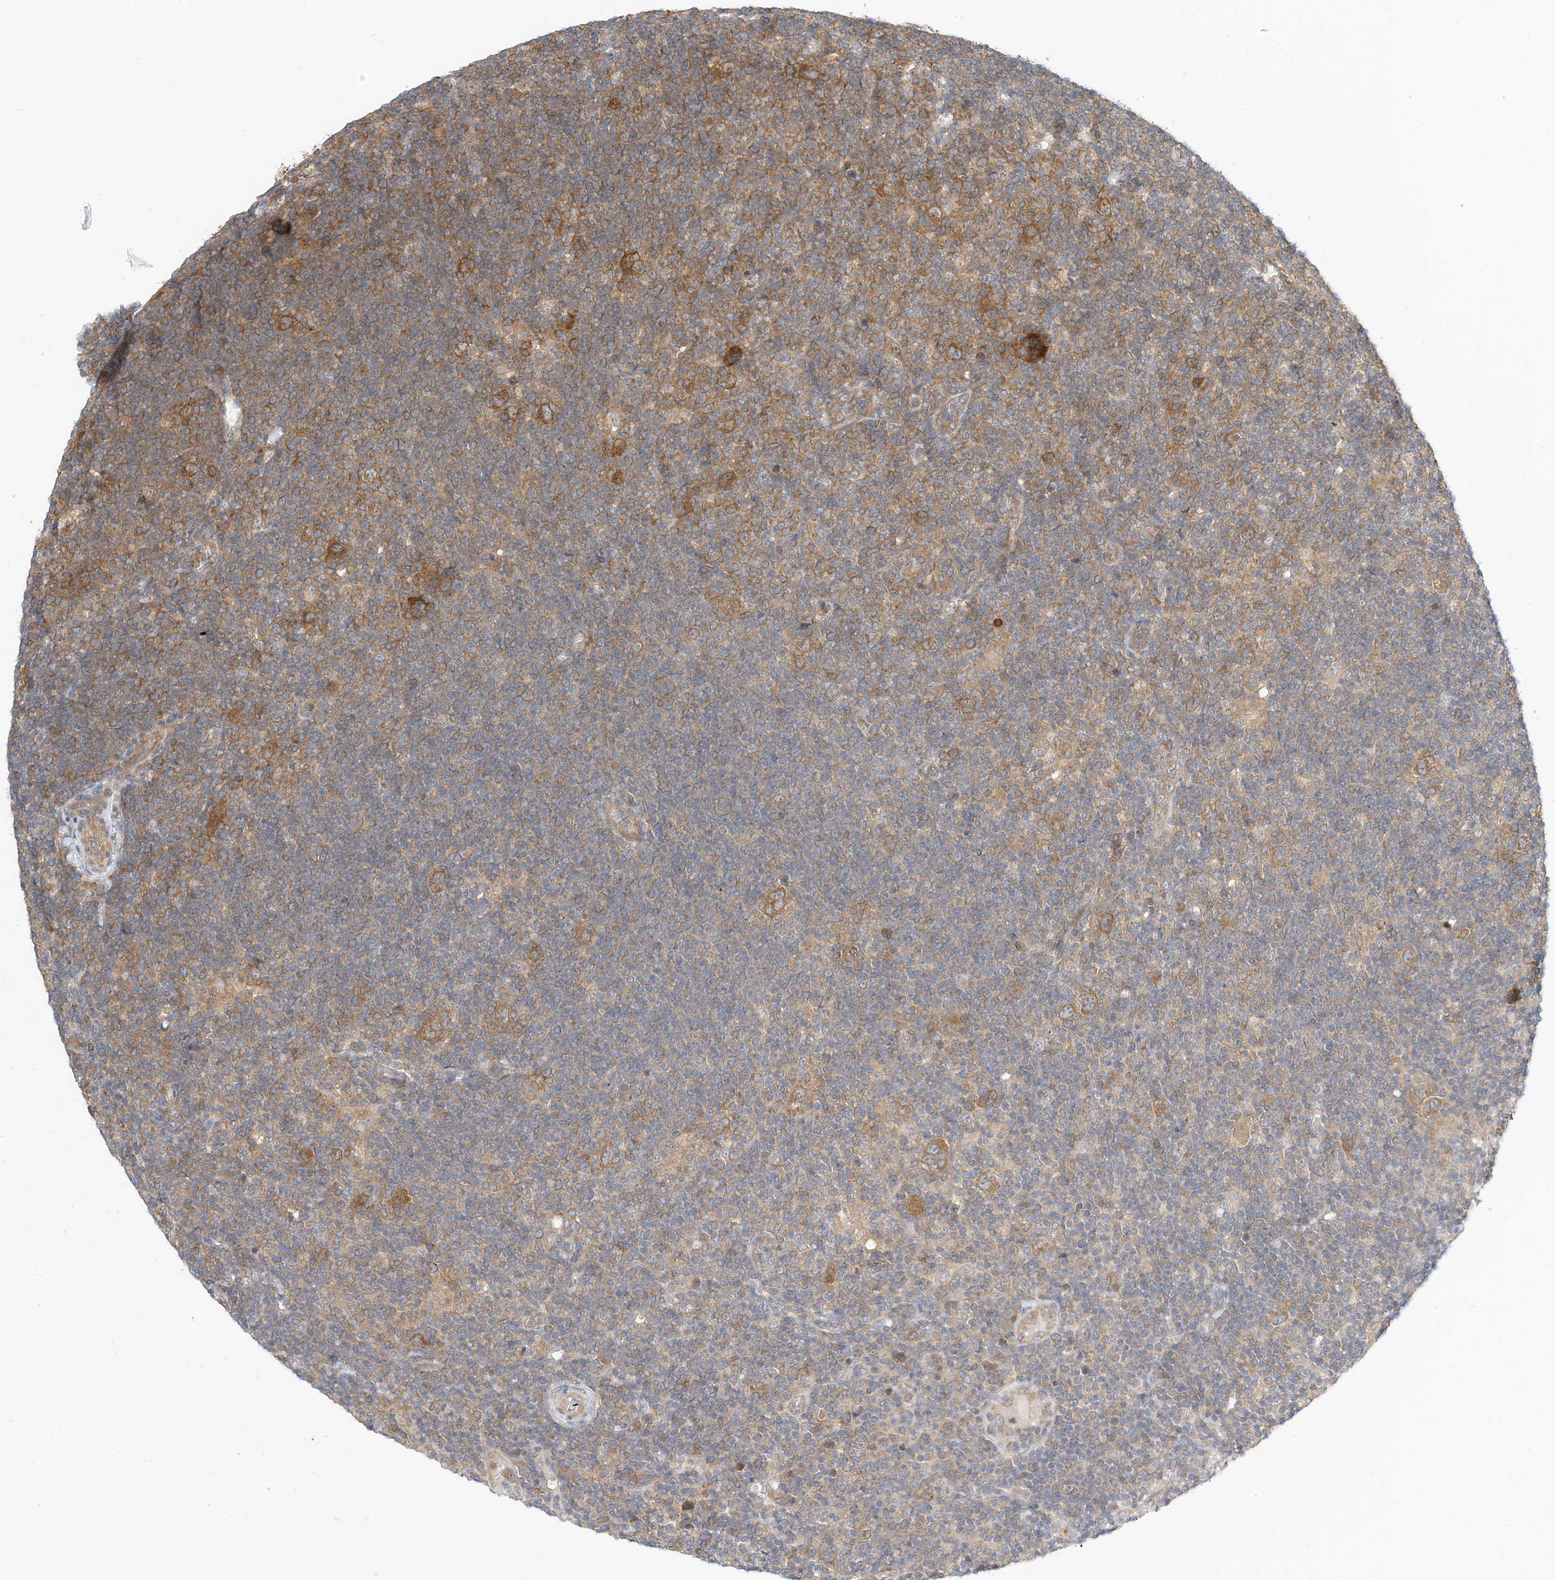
{"staining": {"intensity": "moderate", "quantity": ">75%", "location": "cytoplasmic/membranous"}, "tissue": "lymphoma", "cell_type": "Tumor cells", "image_type": "cancer", "snomed": [{"axis": "morphology", "description": "Hodgkin's disease, NOS"}, {"axis": "topography", "description": "Lymph node"}], "caption": "IHC image of human lymphoma stained for a protein (brown), which shows medium levels of moderate cytoplasmic/membranous positivity in about >75% of tumor cells.", "gene": "OFD1", "patient": {"sex": "female", "age": 57}}